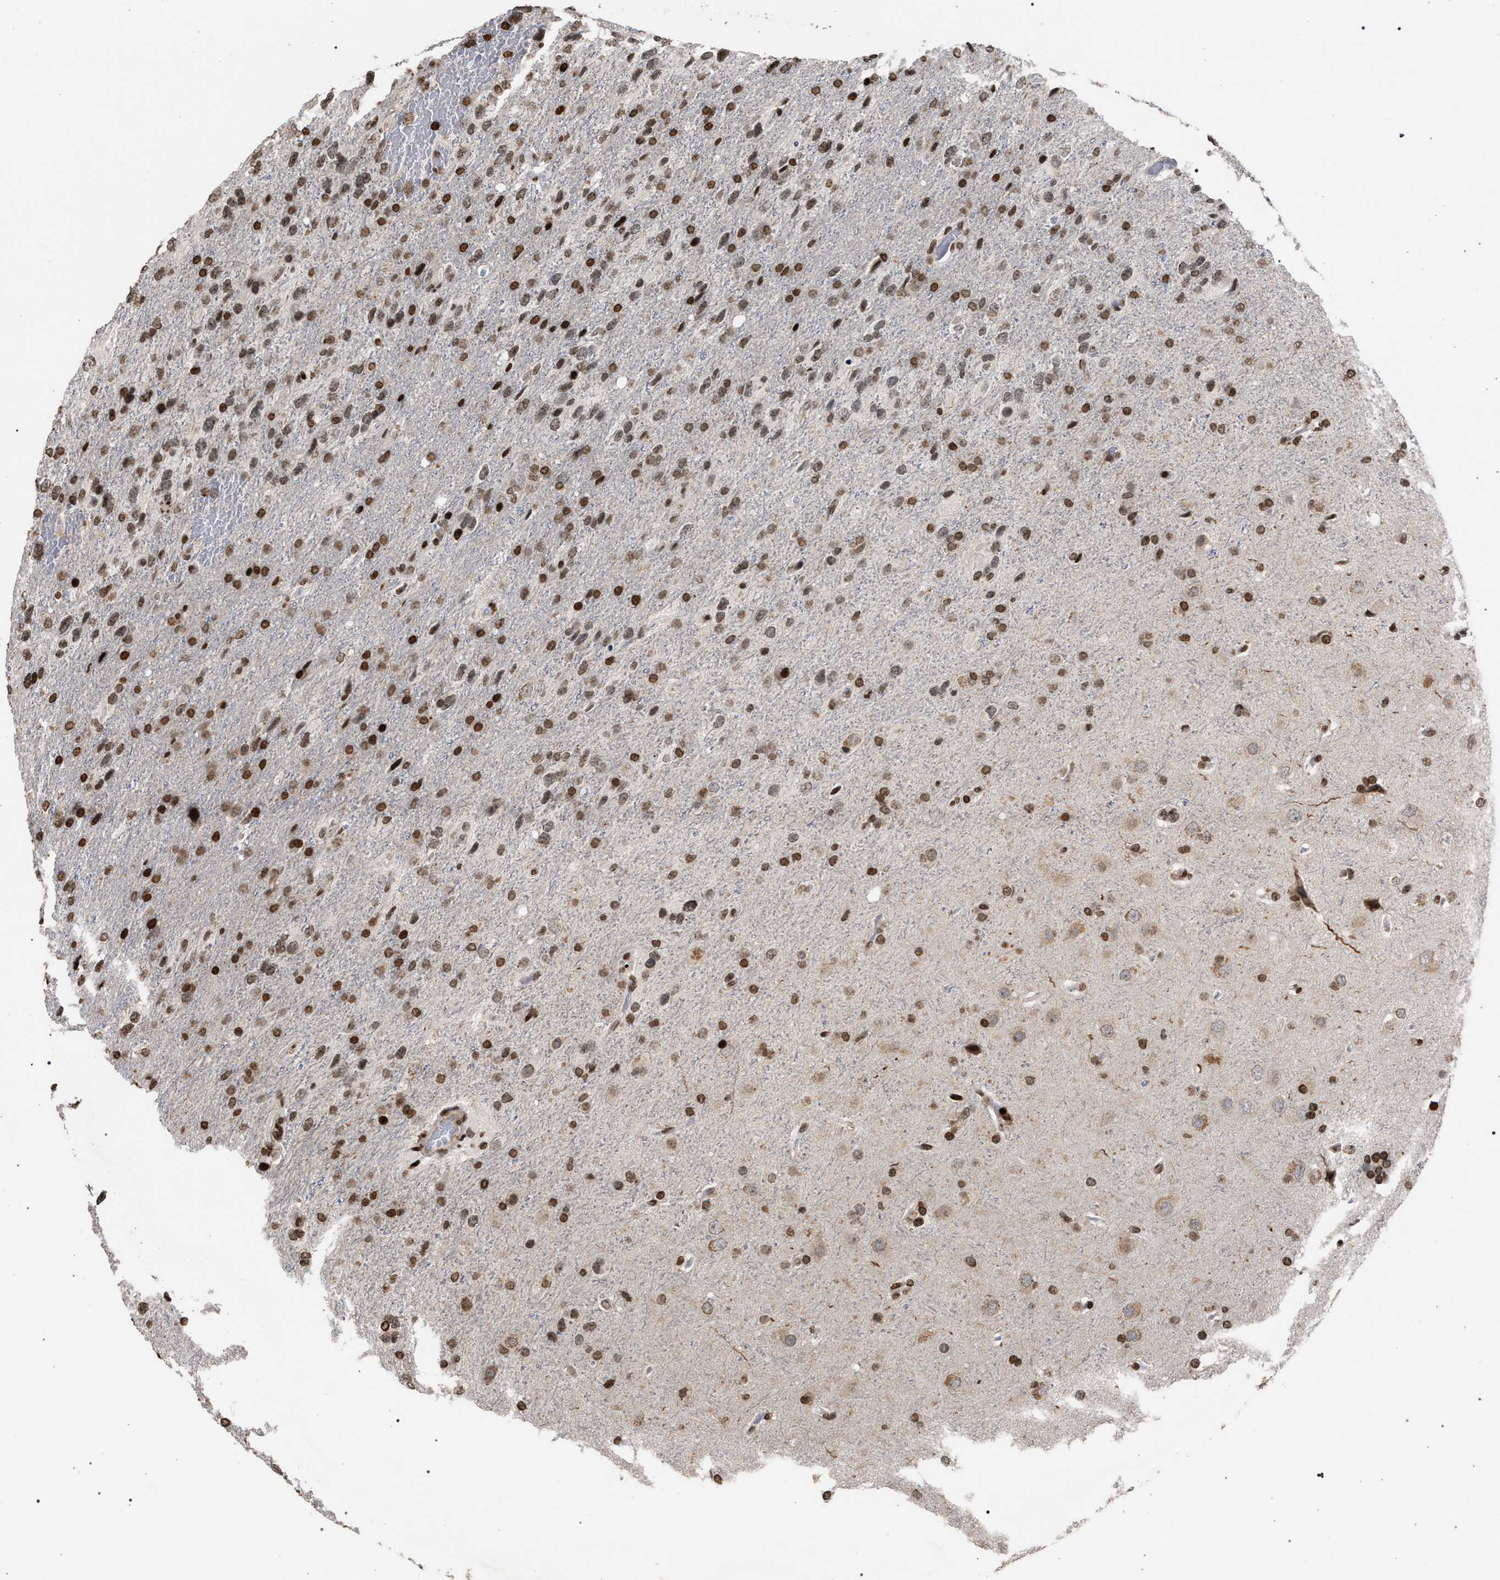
{"staining": {"intensity": "moderate", "quantity": ">75%", "location": "nuclear"}, "tissue": "glioma", "cell_type": "Tumor cells", "image_type": "cancer", "snomed": [{"axis": "morphology", "description": "Glioma, malignant, High grade"}, {"axis": "topography", "description": "Brain"}], "caption": "Protein expression analysis of human malignant glioma (high-grade) reveals moderate nuclear staining in approximately >75% of tumor cells. The protein is shown in brown color, while the nuclei are stained blue.", "gene": "FOXD3", "patient": {"sex": "female", "age": 58}}